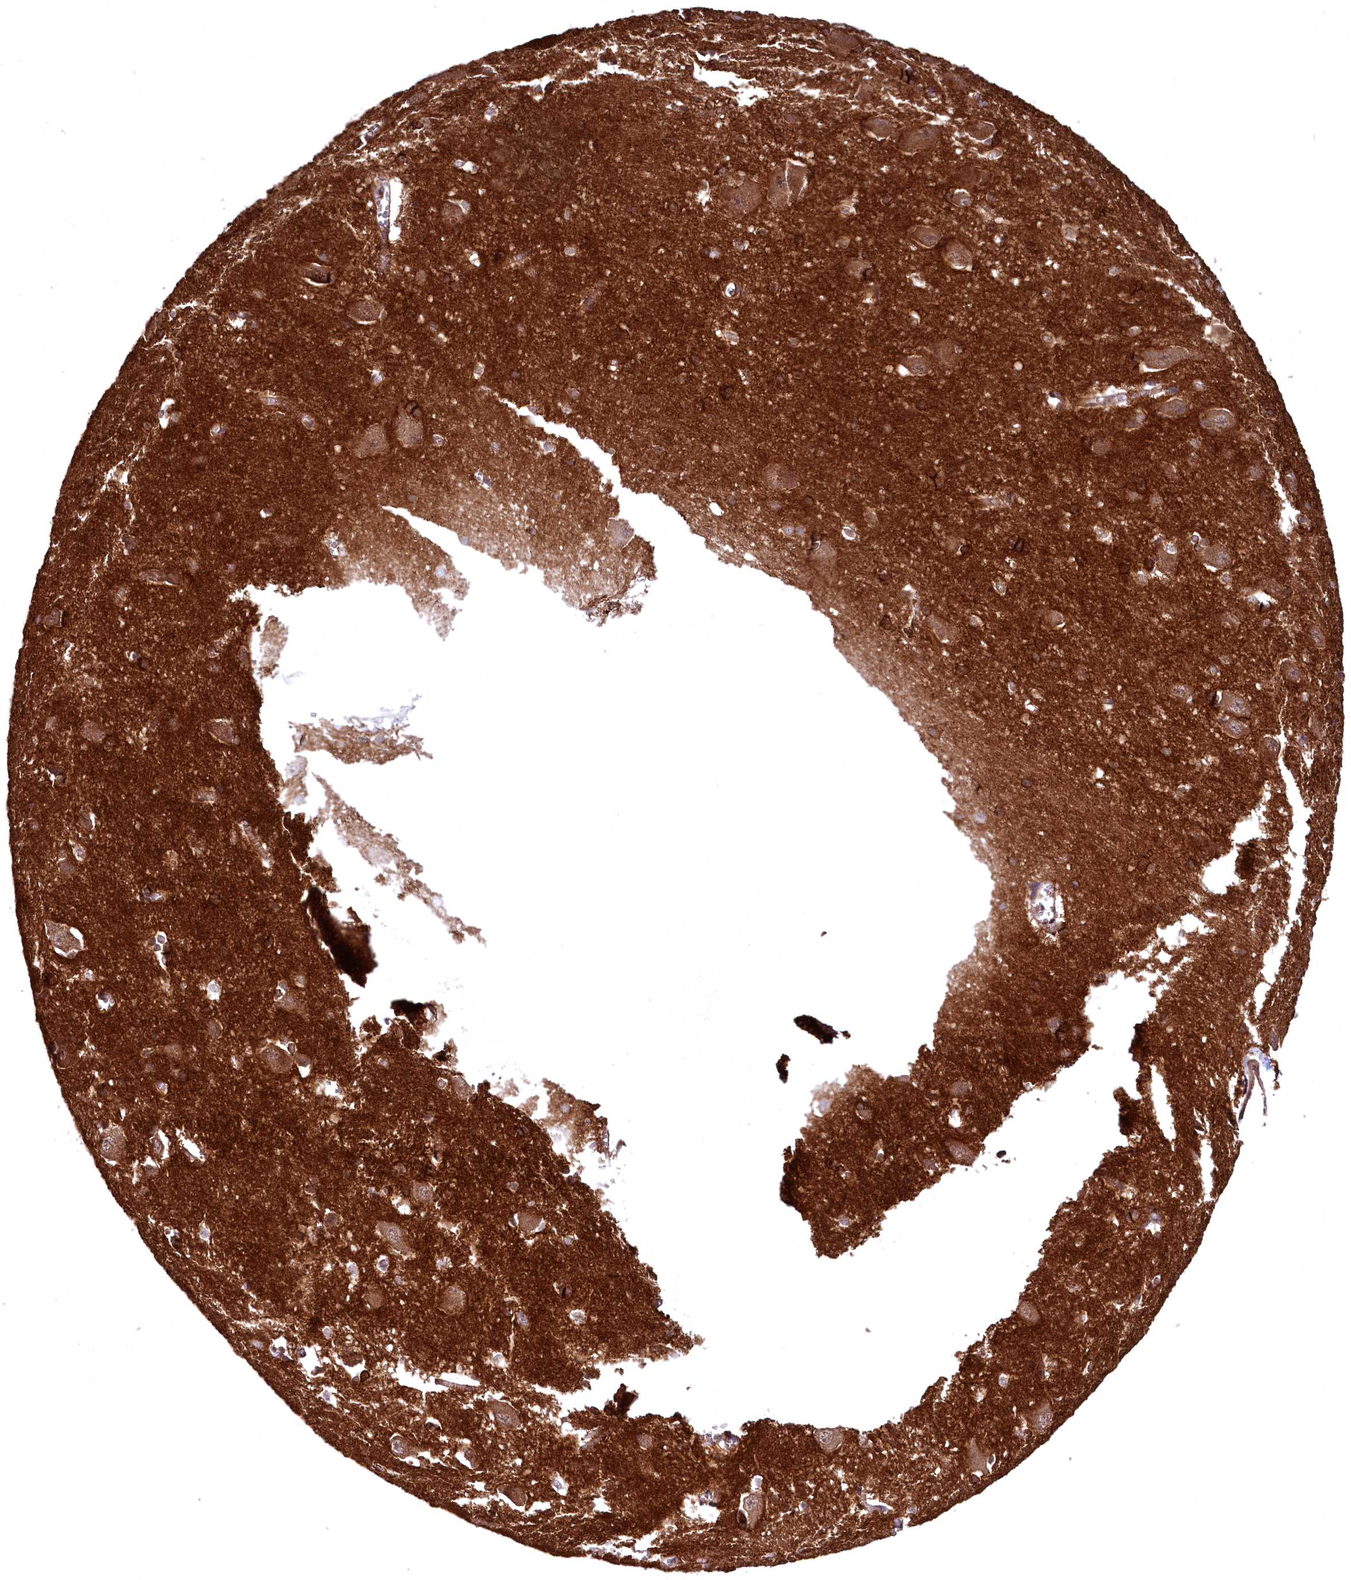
{"staining": {"intensity": "weak", "quantity": ">75%", "location": "cytoplasmic/membranous"}, "tissue": "caudate", "cell_type": "Glial cells", "image_type": "normal", "snomed": [{"axis": "morphology", "description": "Normal tissue, NOS"}, {"axis": "topography", "description": "Lateral ventricle wall"}], "caption": "IHC of benign caudate displays low levels of weak cytoplasmic/membranous staining in about >75% of glial cells.", "gene": "SVIP", "patient": {"sex": "male", "age": 37}}